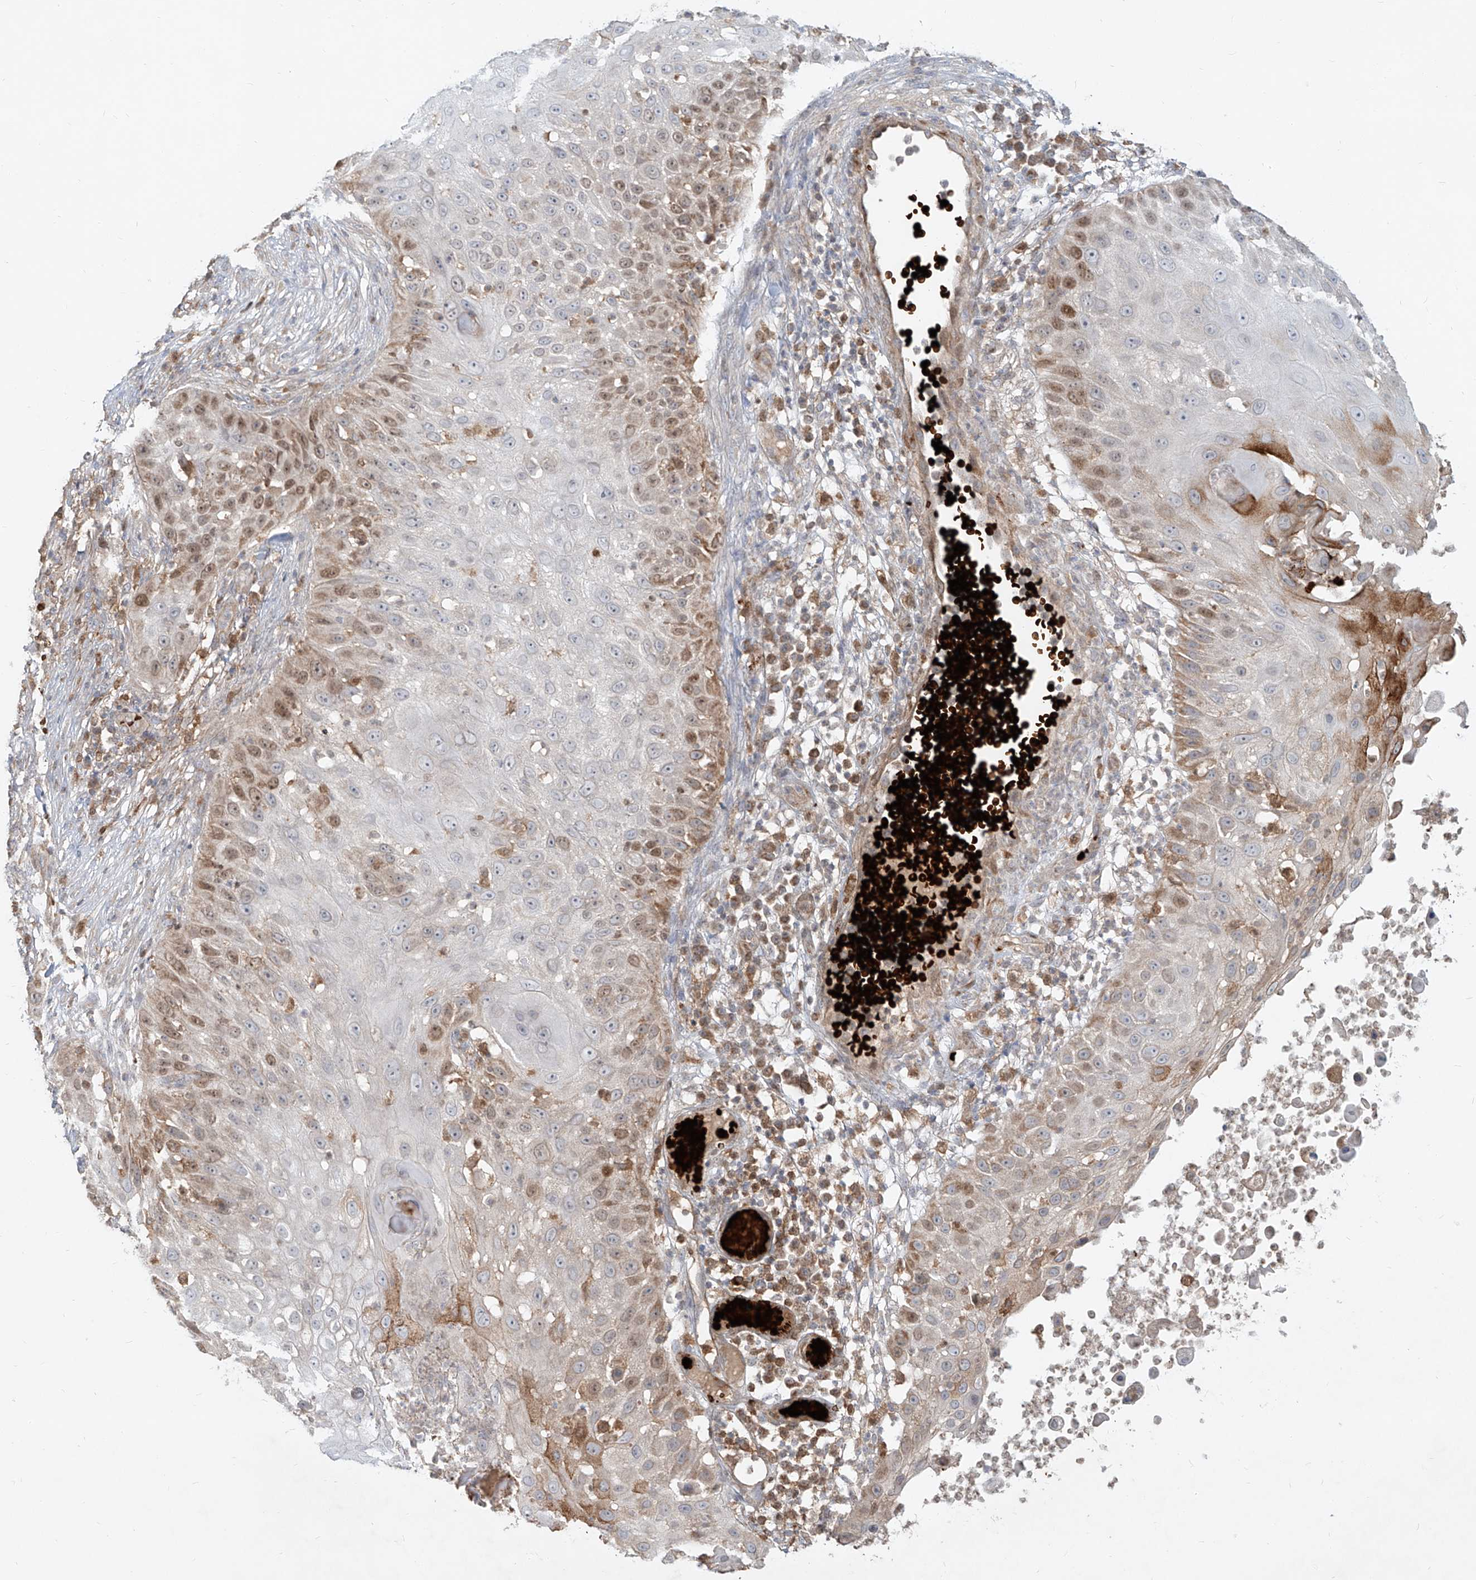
{"staining": {"intensity": "moderate", "quantity": "25%-75%", "location": "nuclear"}, "tissue": "skin cancer", "cell_type": "Tumor cells", "image_type": "cancer", "snomed": [{"axis": "morphology", "description": "Squamous cell carcinoma, NOS"}, {"axis": "topography", "description": "Skin"}], "caption": "Moderate nuclear protein positivity is present in about 25%-75% of tumor cells in skin cancer (squamous cell carcinoma).", "gene": "FGD2", "patient": {"sex": "female", "age": 44}}